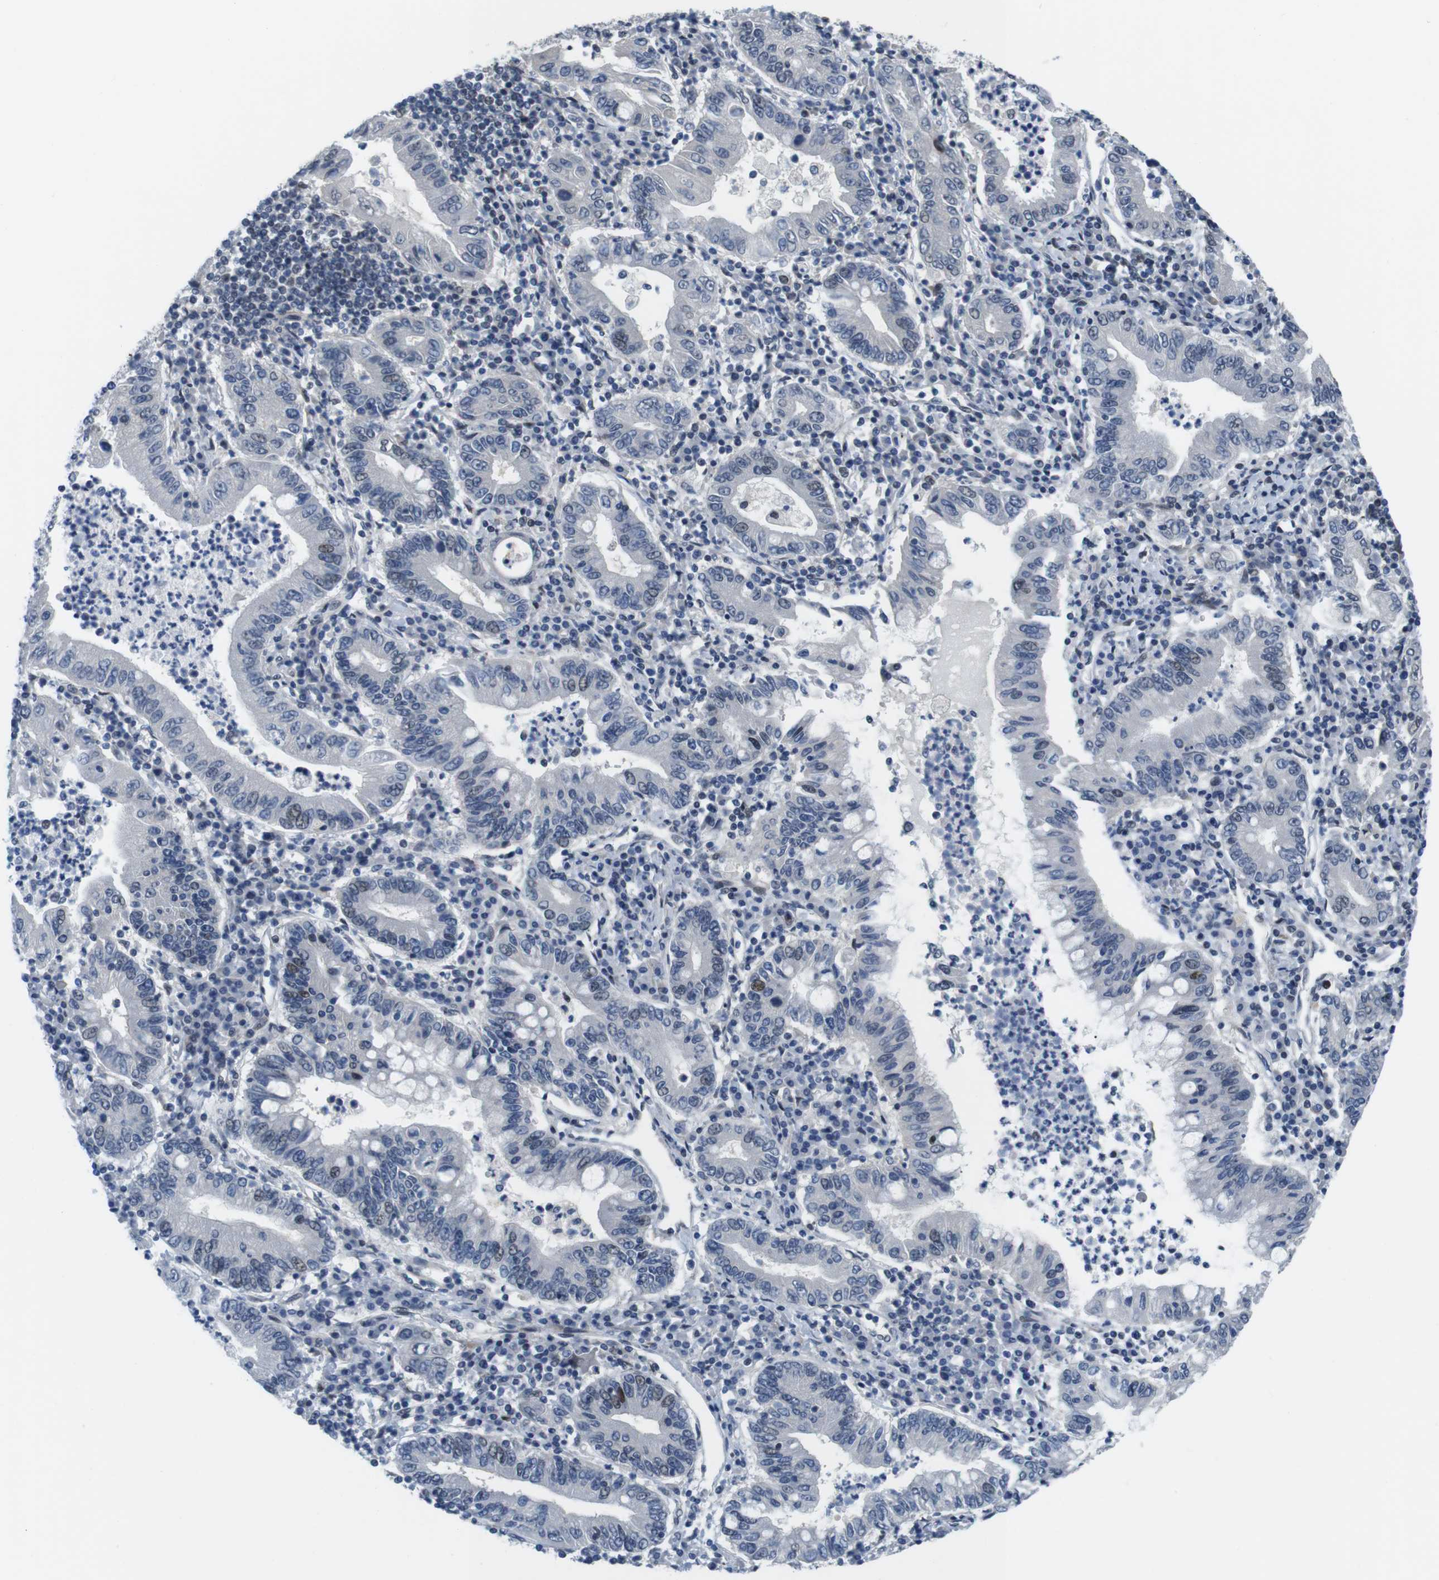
{"staining": {"intensity": "weak", "quantity": "<25%", "location": "nuclear"}, "tissue": "stomach cancer", "cell_type": "Tumor cells", "image_type": "cancer", "snomed": [{"axis": "morphology", "description": "Normal tissue, NOS"}, {"axis": "morphology", "description": "Adenocarcinoma, NOS"}, {"axis": "topography", "description": "Esophagus"}, {"axis": "topography", "description": "Stomach, upper"}, {"axis": "topography", "description": "Peripheral nerve tissue"}], "caption": "Stomach adenocarcinoma stained for a protein using immunohistochemistry demonstrates no positivity tumor cells.", "gene": "SMCO2", "patient": {"sex": "male", "age": 62}}